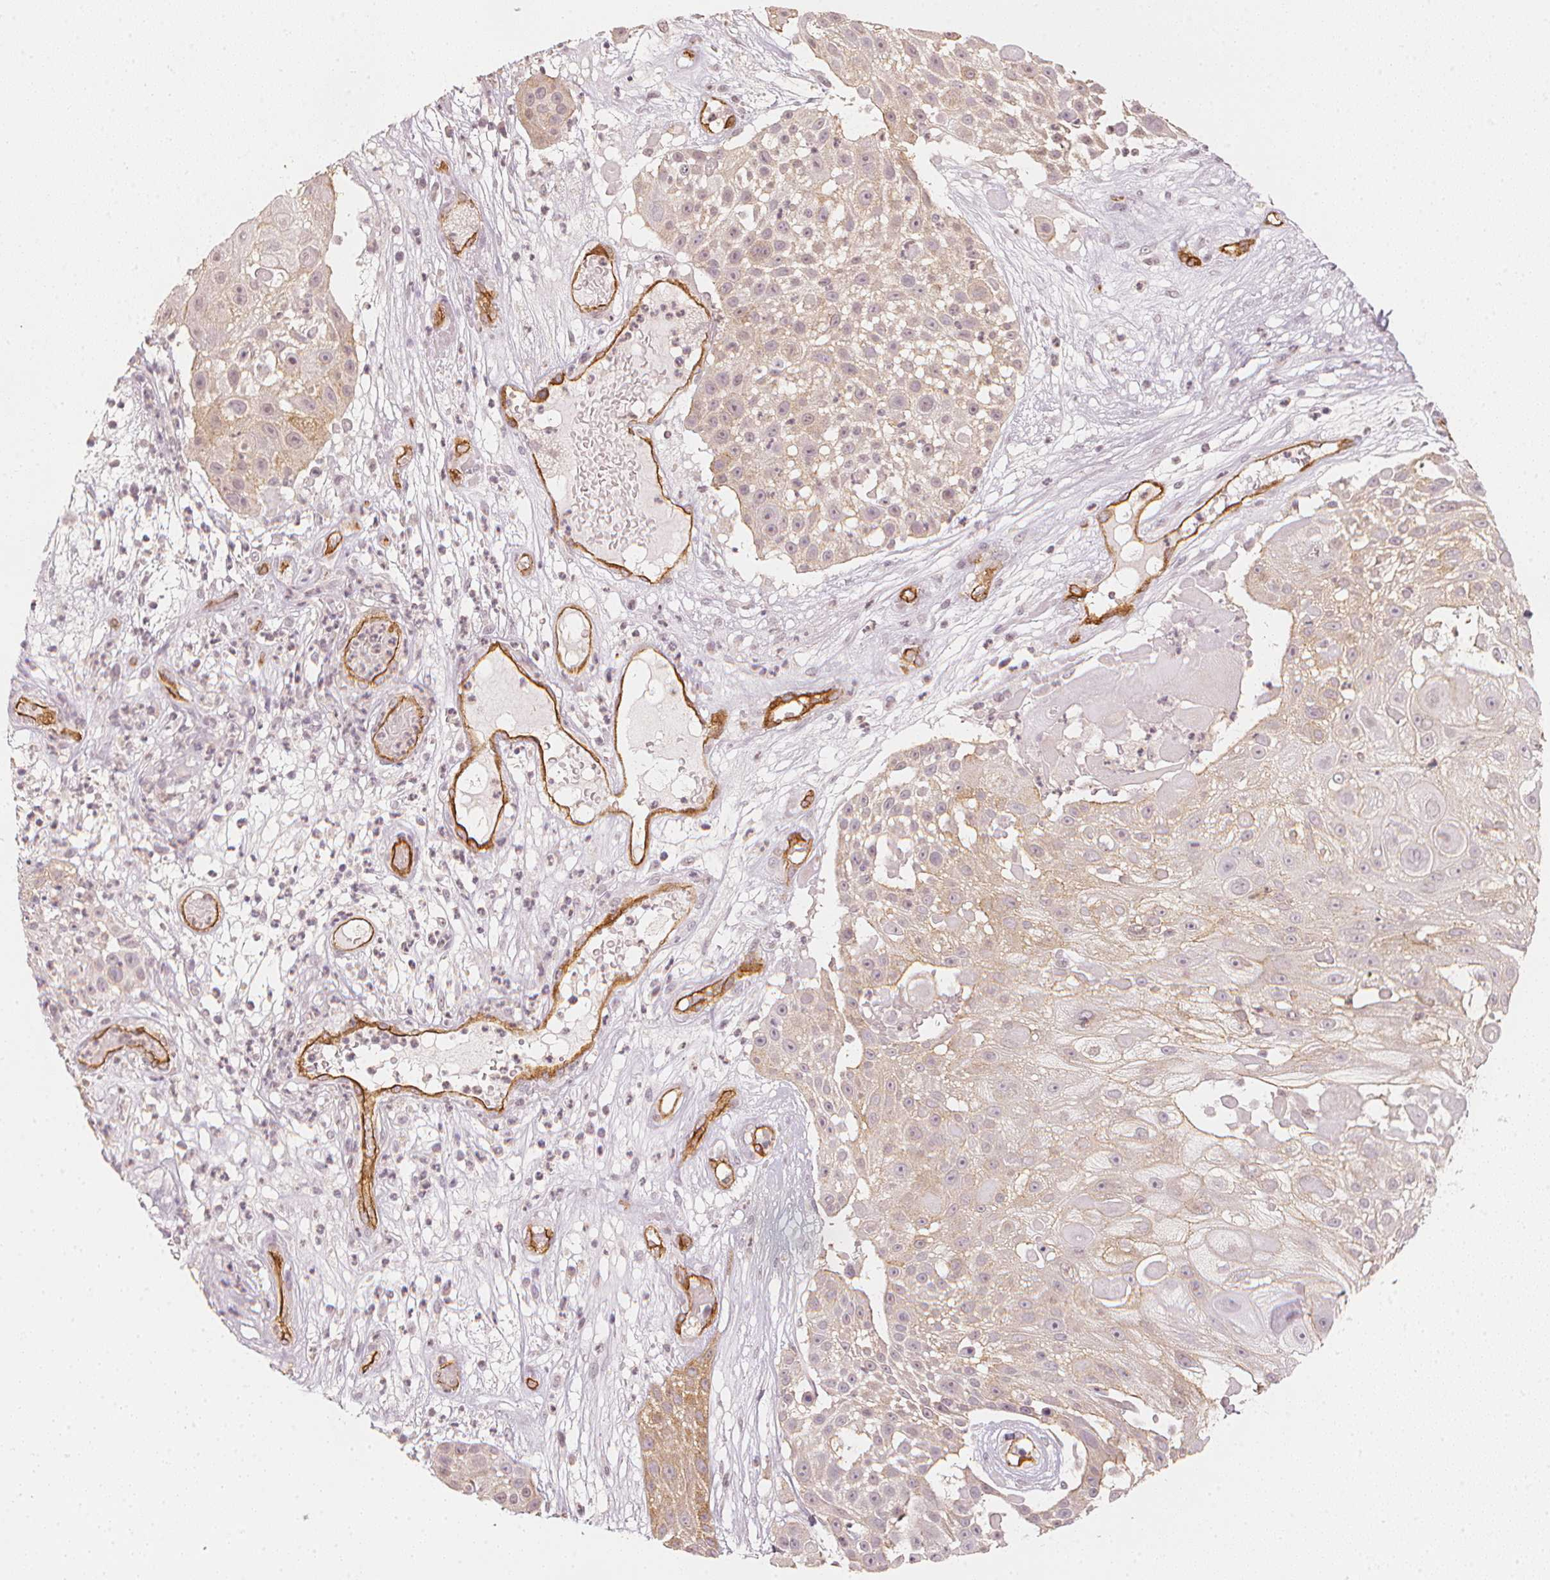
{"staining": {"intensity": "negative", "quantity": "none", "location": "none"}, "tissue": "skin cancer", "cell_type": "Tumor cells", "image_type": "cancer", "snomed": [{"axis": "morphology", "description": "Squamous cell carcinoma, NOS"}, {"axis": "topography", "description": "Skin"}], "caption": "High power microscopy micrograph of an immunohistochemistry (IHC) photomicrograph of squamous cell carcinoma (skin), revealing no significant positivity in tumor cells.", "gene": "CIB1", "patient": {"sex": "female", "age": 86}}